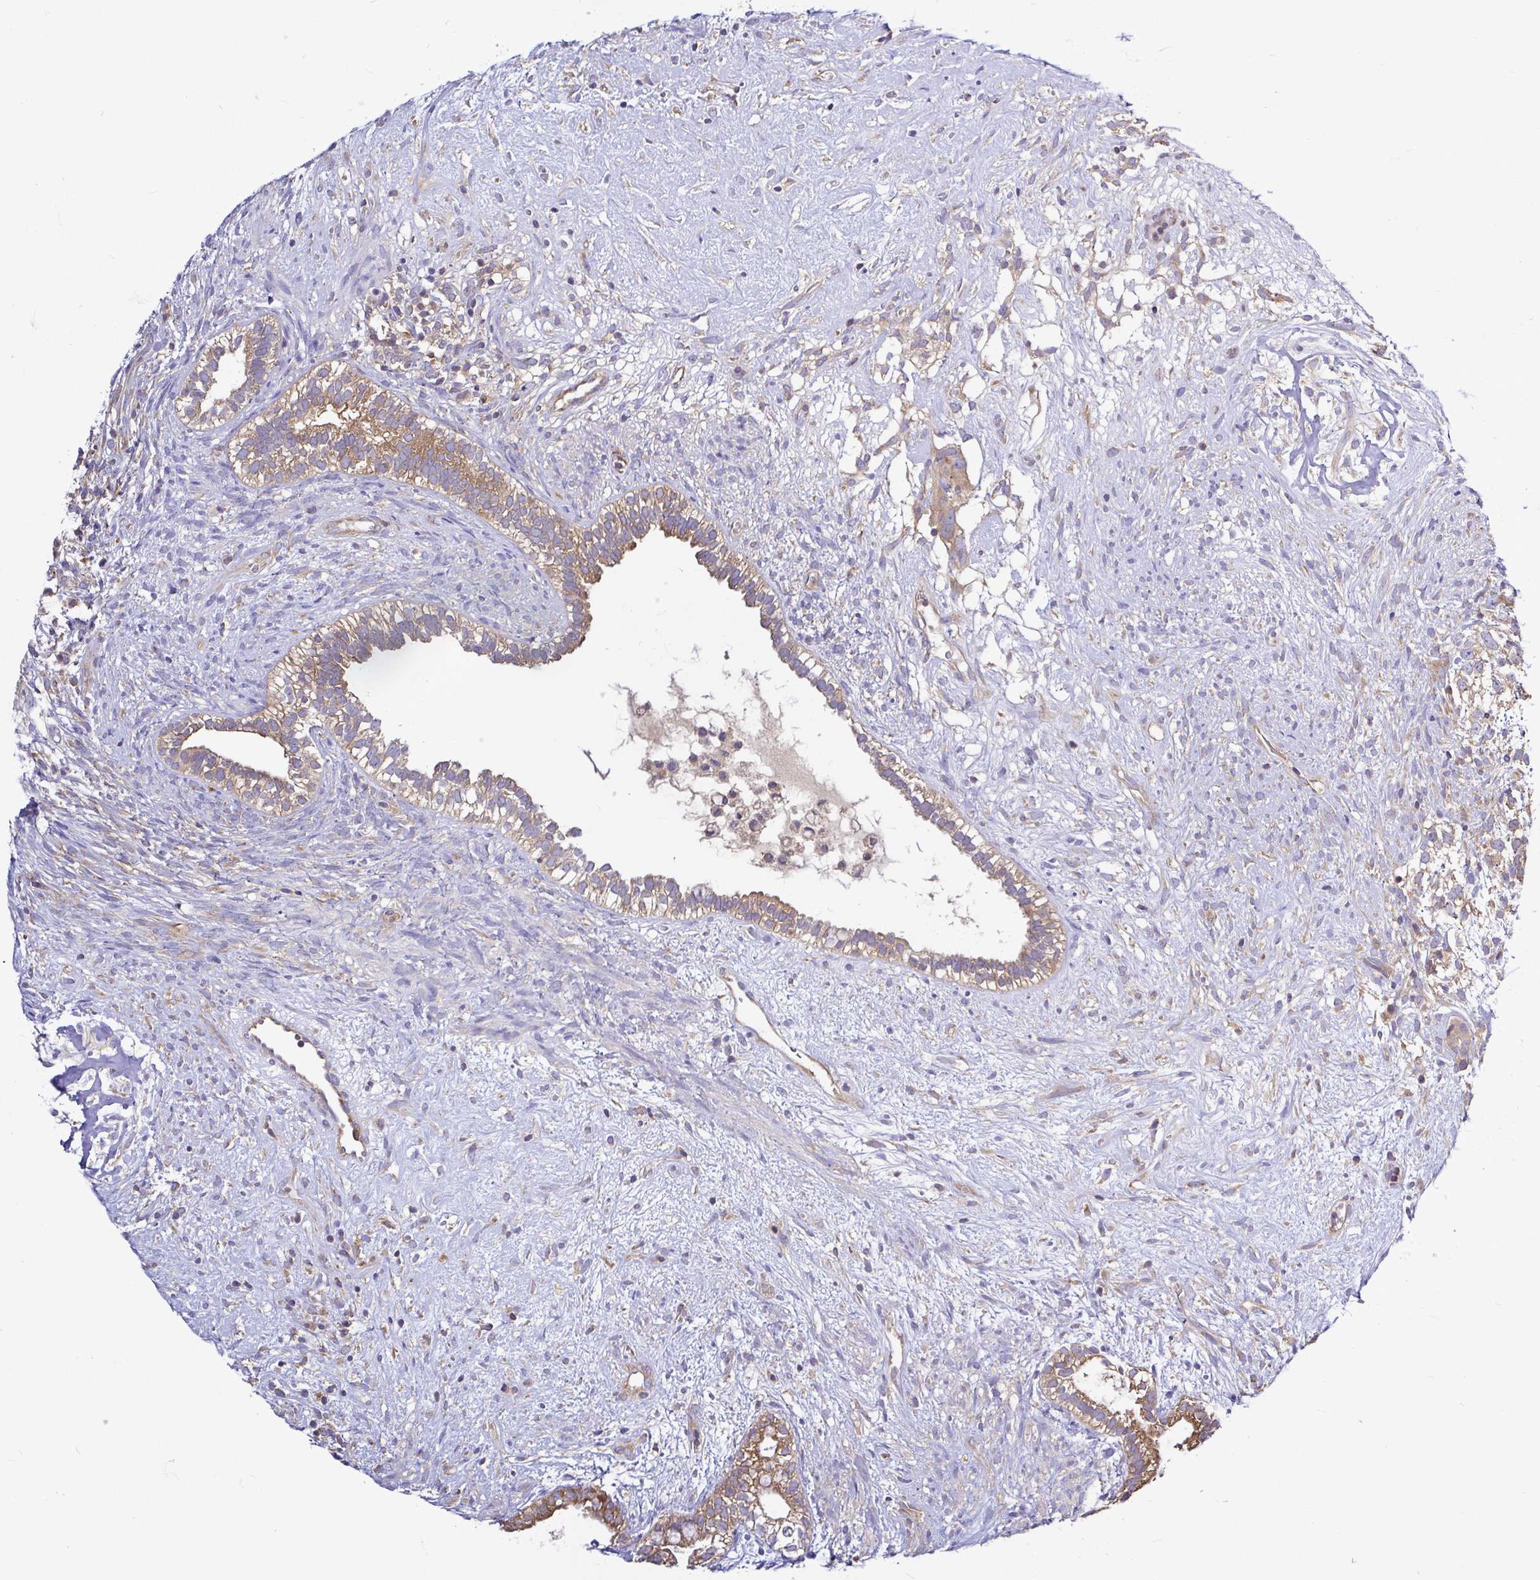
{"staining": {"intensity": "moderate", "quantity": ">75%", "location": "cytoplasmic/membranous"}, "tissue": "testis cancer", "cell_type": "Tumor cells", "image_type": "cancer", "snomed": [{"axis": "morphology", "description": "Seminoma, NOS"}, {"axis": "morphology", "description": "Carcinoma, Embryonal, NOS"}, {"axis": "topography", "description": "Testis"}], "caption": "Tumor cells demonstrate medium levels of moderate cytoplasmic/membranous staining in about >75% of cells in testis cancer.", "gene": "LARS1", "patient": {"sex": "male", "age": 41}}